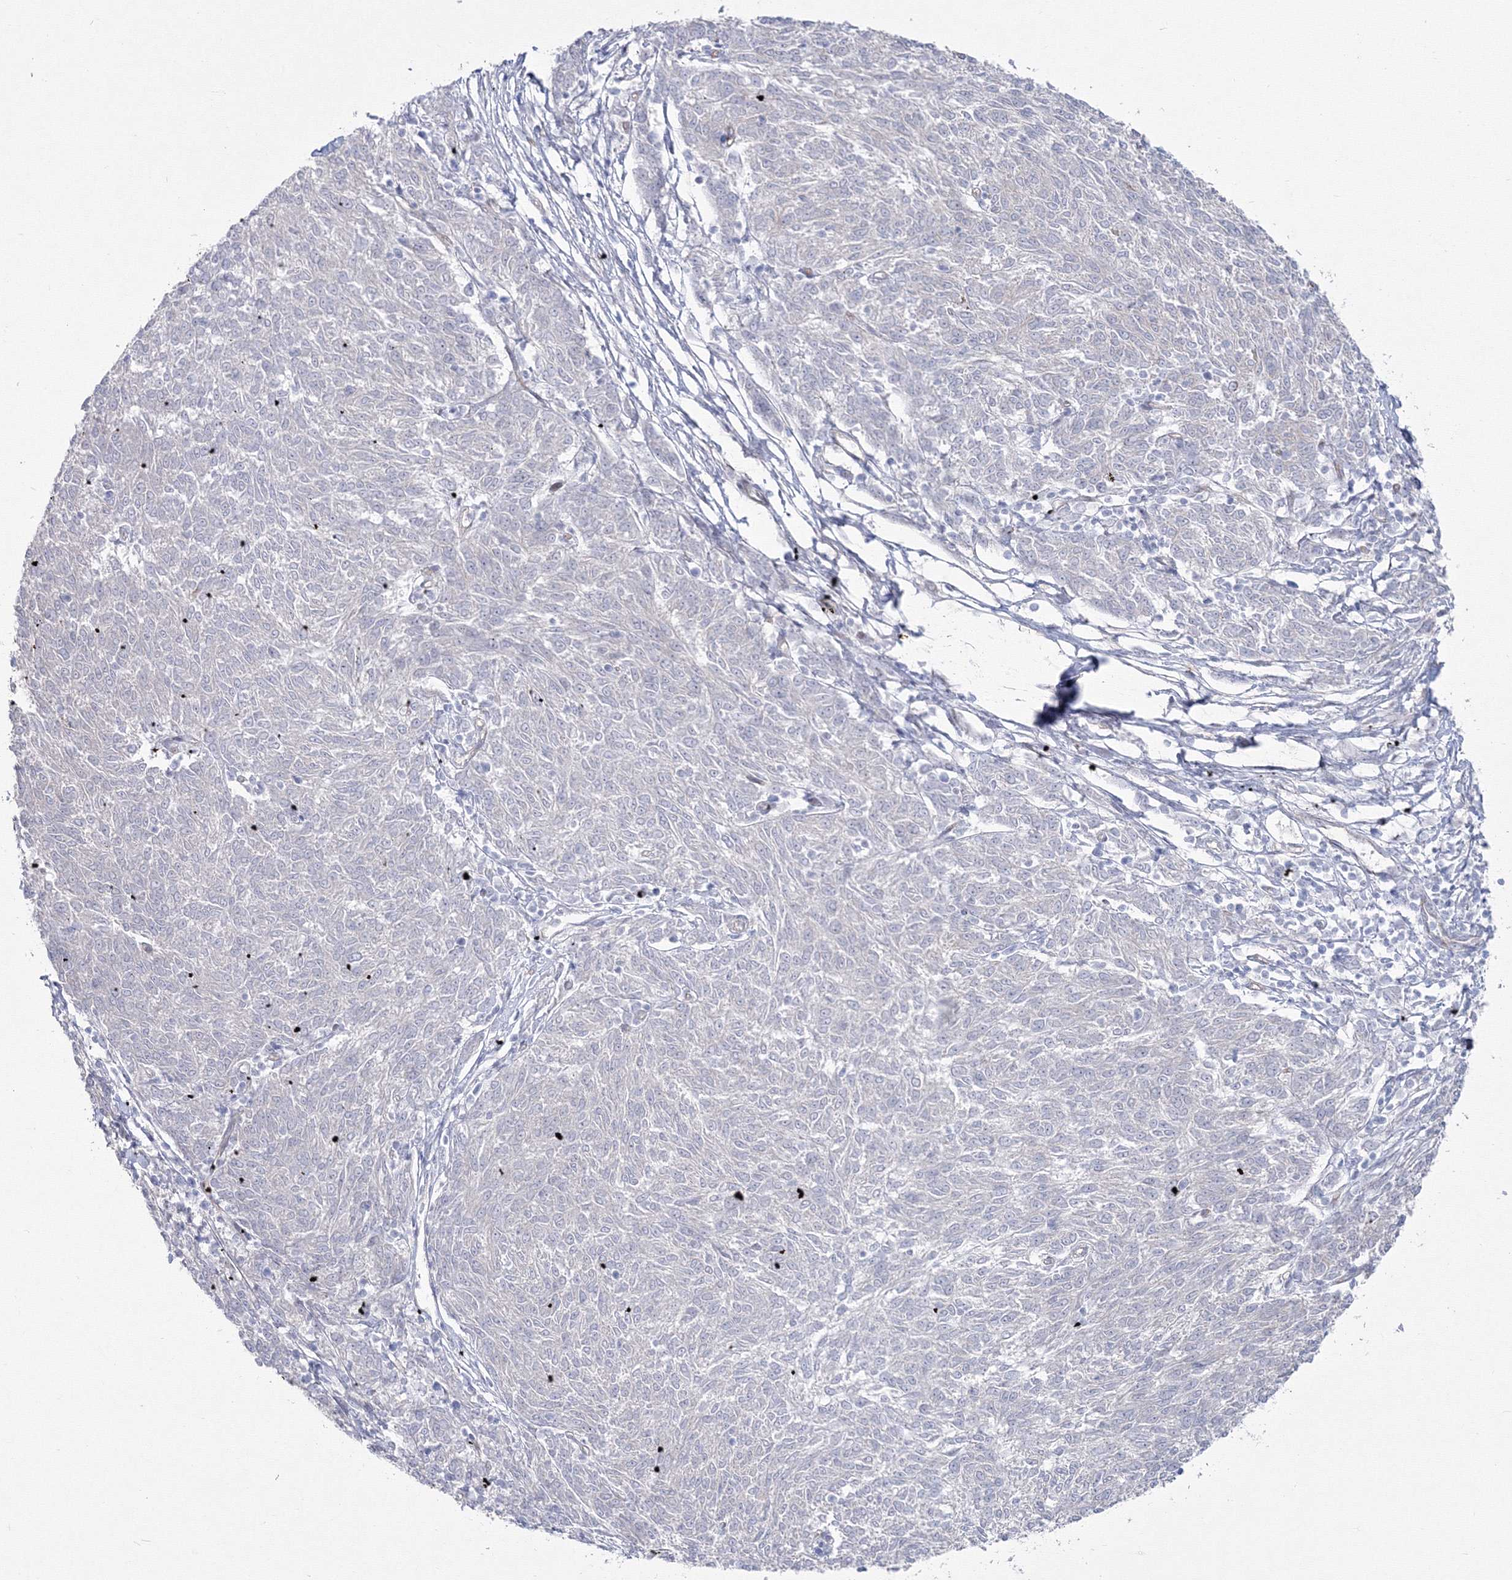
{"staining": {"intensity": "negative", "quantity": "none", "location": "none"}, "tissue": "melanoma", "cell_type": "Tumor cells", "image_type": "cancer", "snomed": [{"axis": "morphology", "description": "Malignant melanoma, NOS"}, {"axis": "topography", "description": "Skin"}], "caption": "Melanoma was stained to show a protein in brown. There is no significant staining in tumor cells.", "gene": "HYAL2", "patient": {"sex": "female", "age": 72}}